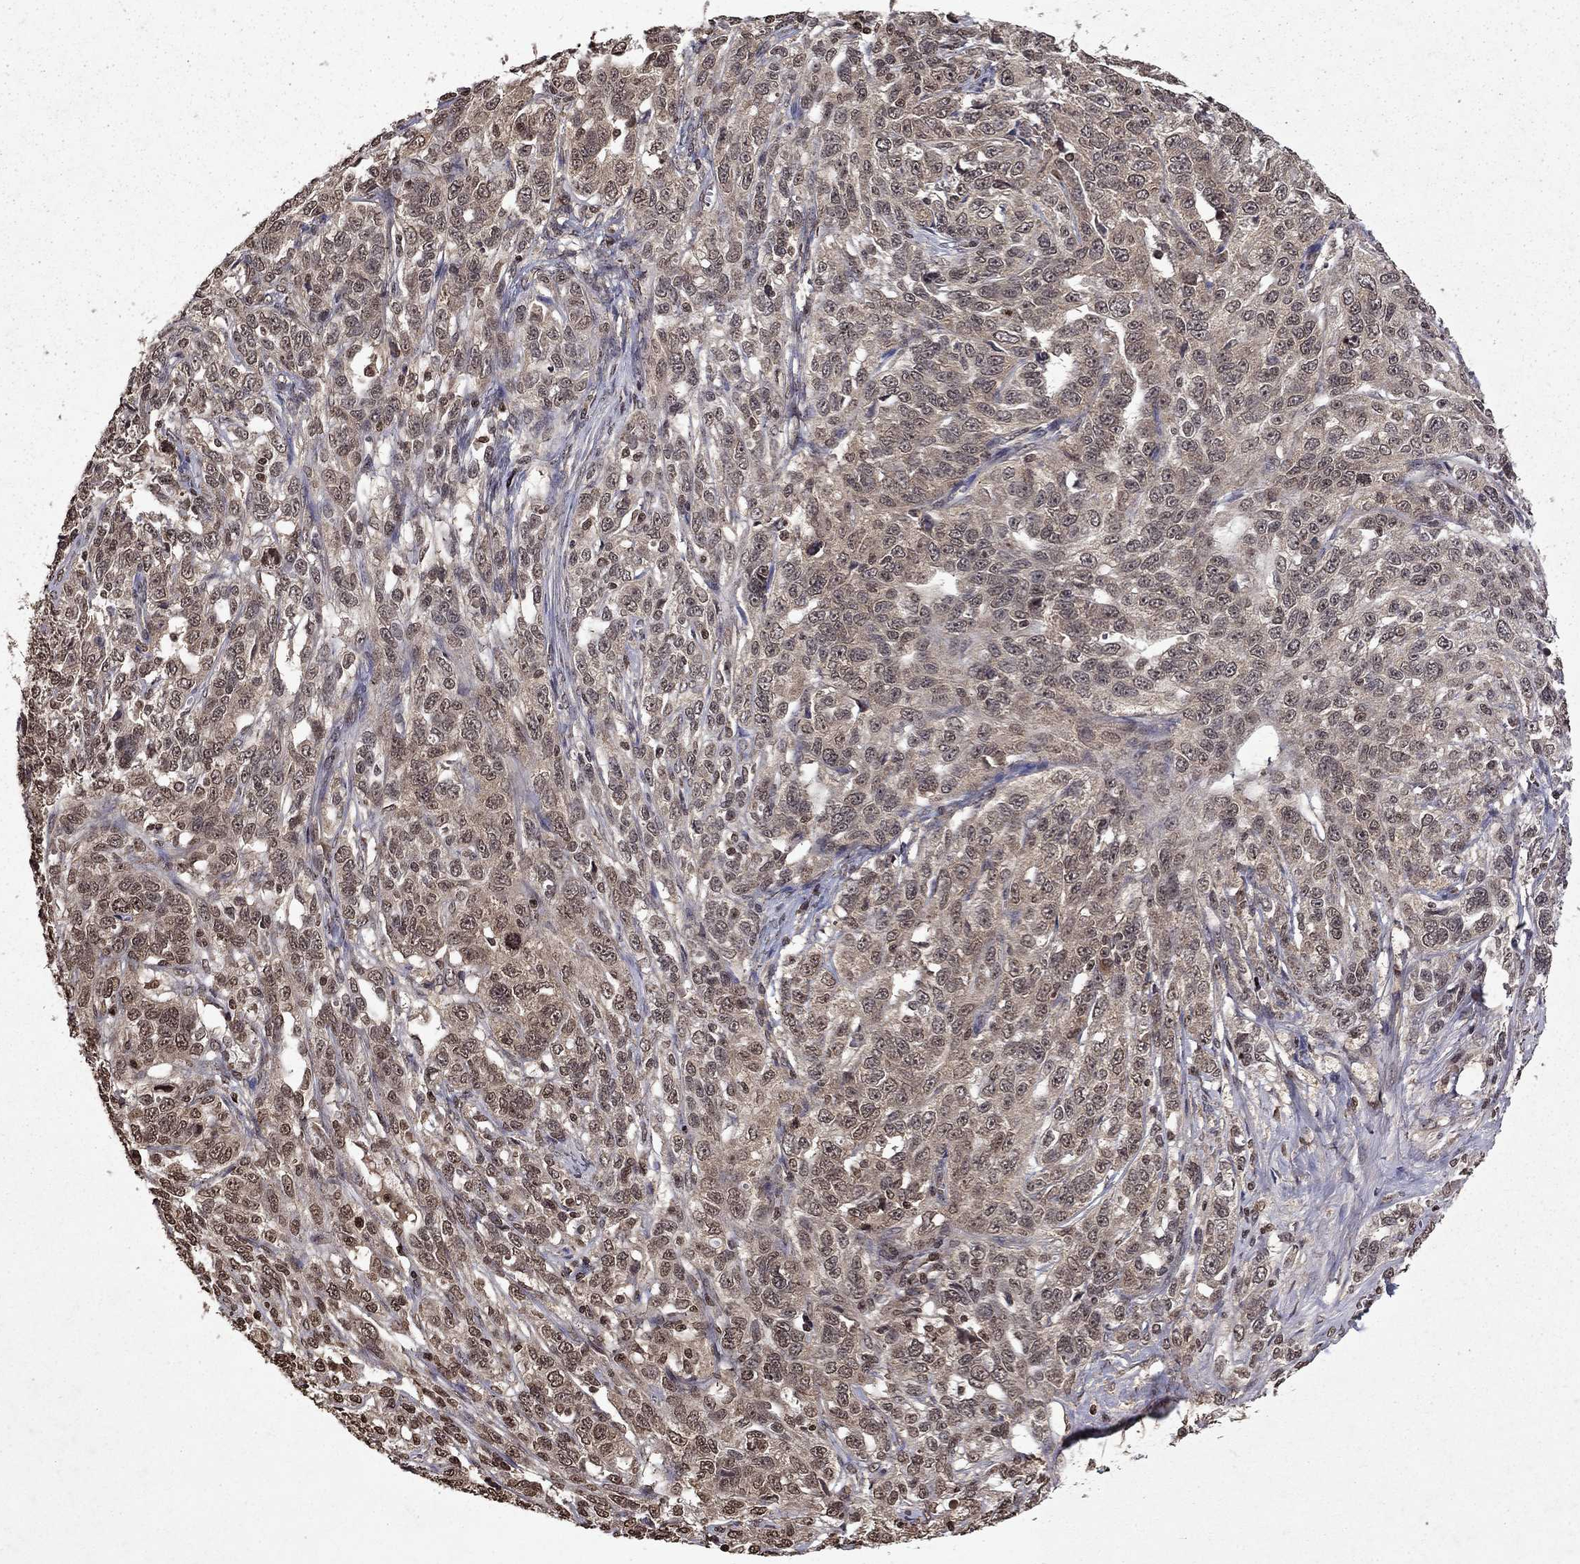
{"staining": {"intensity": "weak", "quantity": "25%-75%", "location": "cytoplasmic/membranous"}, "tissue": "ovarian cancer", "cell_type": "Tumor cells", "image_type": "cancer", "snomed": [{"axis": "morphology", "description": "Cystadenocarcinoma, serous, NOS"}, {"axis": "topography", "description": "Ovary"}], "caption": "Immunohistochemical staining of ovarian cancer reveals low levels of weak cytoplasmic/membranous protein positivity in approximately 25%-75% of tumor cells.", "gene": "PIN4", "patient": {"sex": "female", "age": 71}}